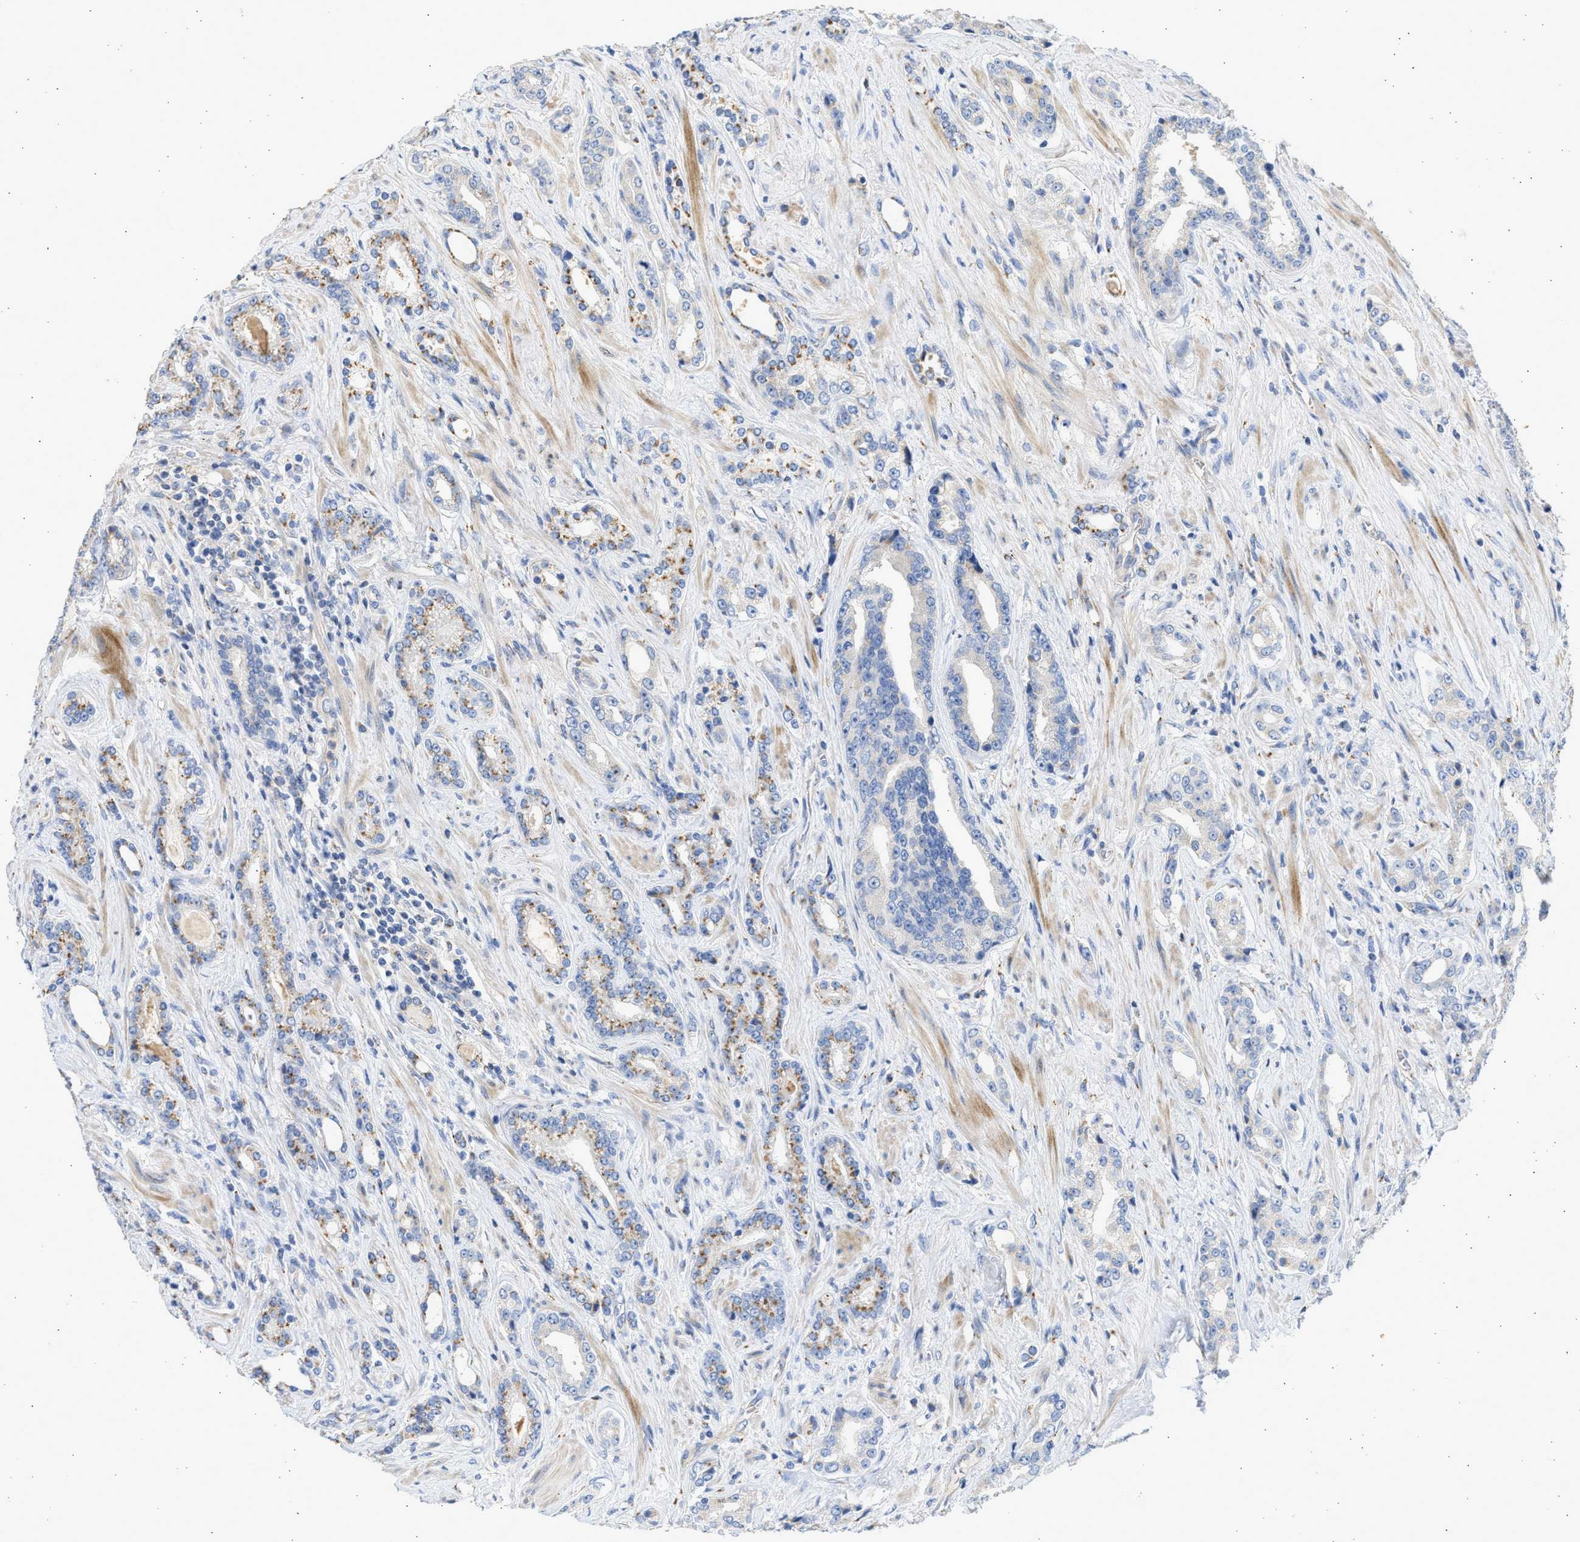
{"staining": {"intensity": "moderate", "quantity": "25%-75%", "location": "cytoplasmic/membranous"}, "tissue": "prostate cancer", "cell_type": "Tumor cells", "image_type": "cancer", "snomed": [{"axis": "morphology", "description": "Adenocarcinoma, High grade"}, {"axis": "topography", "description": "Prostate"}], "caption": "Adenocarcinoma (high-grade) (prostate) tissue demonstrates moderate cytoplasmic/membranous staining in about 25%-75% of tumor cells (DAB (3,3'-diaminobenzidine) IHC, brown staining for protein, blue staining for nuclei).", "gene": "IPO8", "patient": {"sex": "male", "age": 71}}